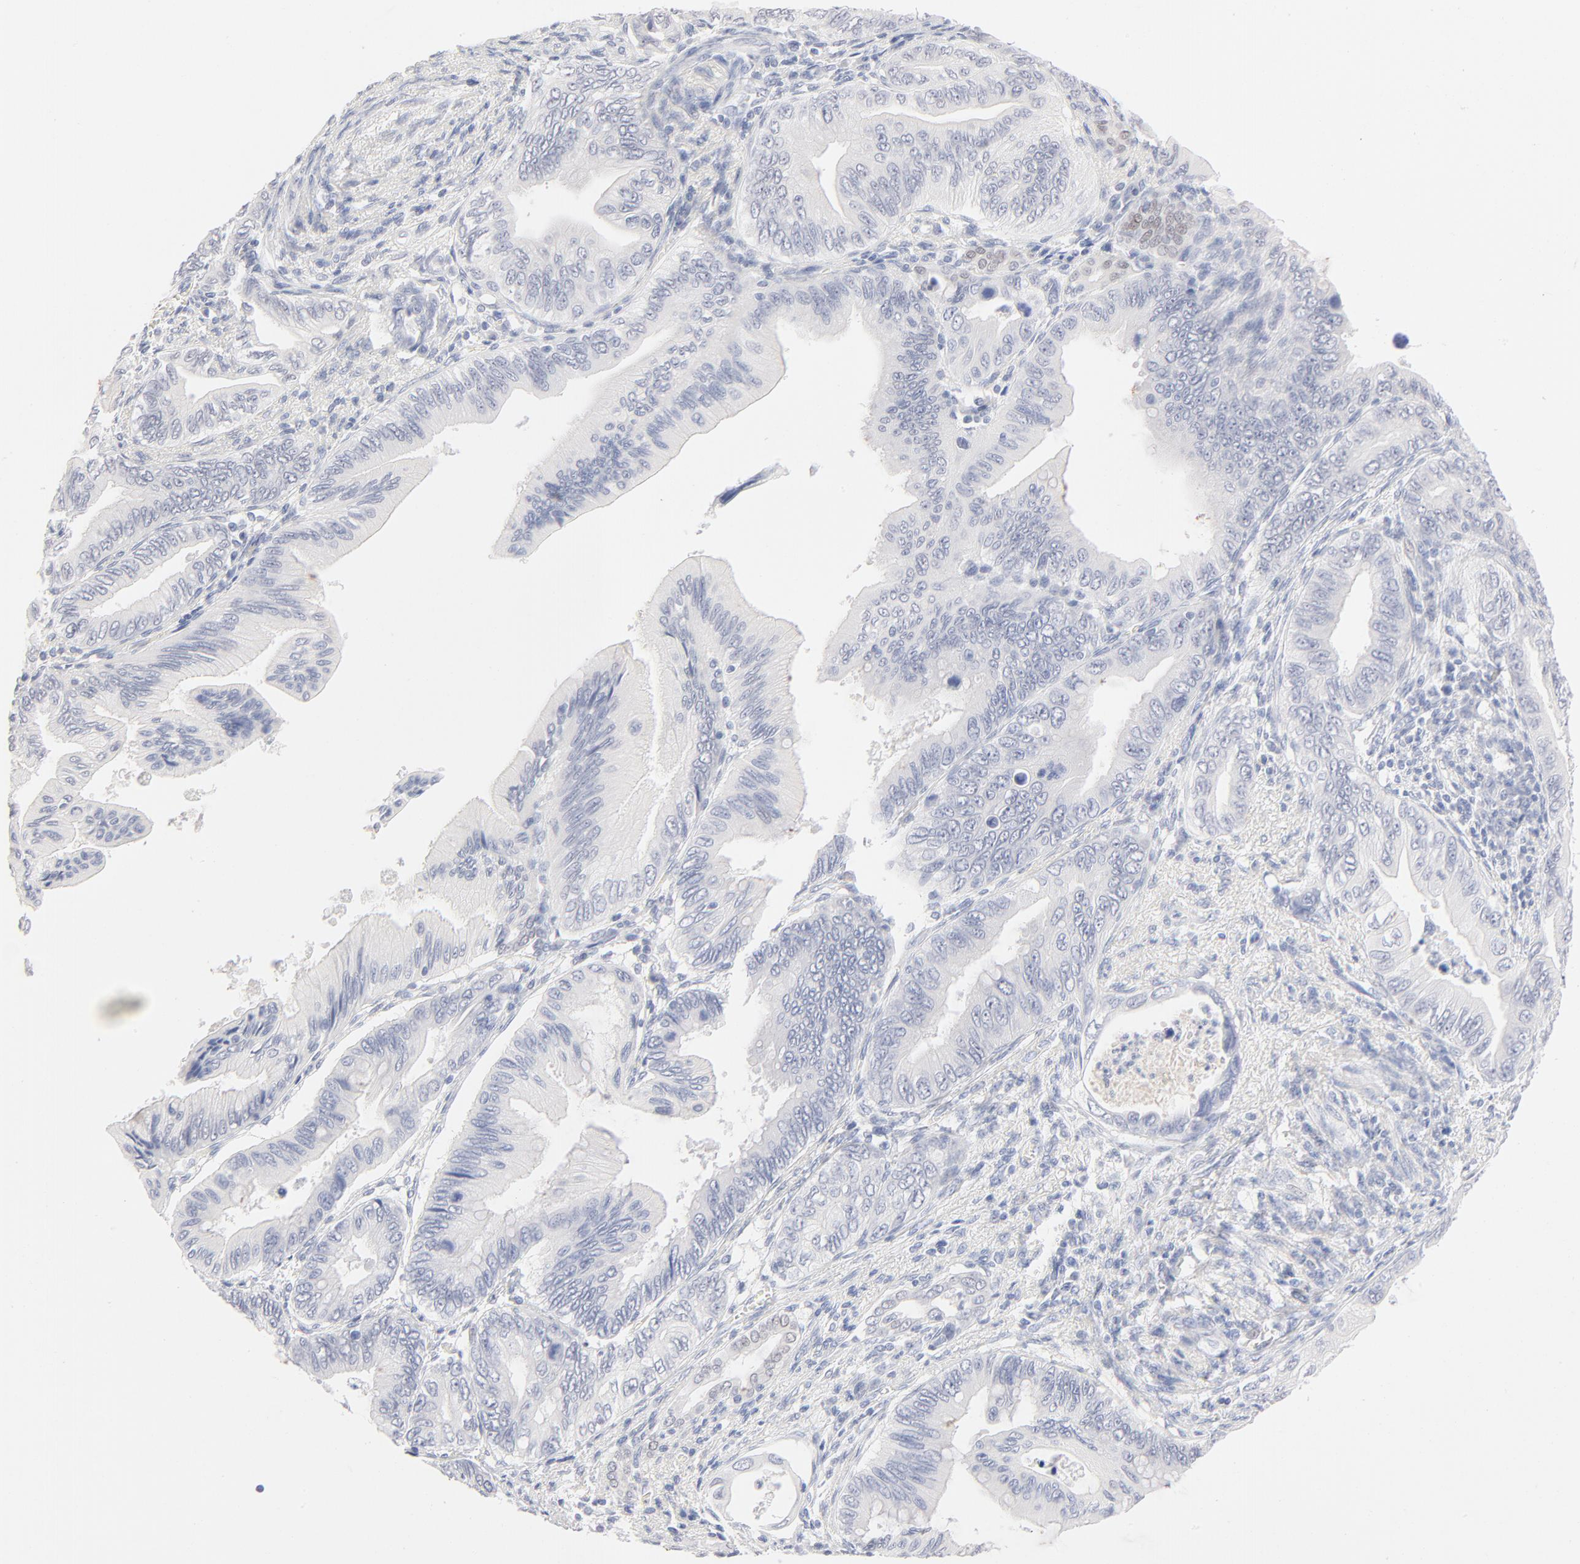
{"staining": {"intensity": "weak", "quantity": "<25%", "location": "nuclear"}, "tissue": "pancreatic cancer", "cell_type": "Tumor cells", "image_type": "cancer", "snomed": [{"axis": "morphology", "description": "Adenocarcinoma, NOS"}, {"axis": "topography", "description": "Pancreas"}], "caption": "The immunohistochemistry histopathology image has no significant staining in tumor cells of pancreatic cancer (adenocarcinoma) tissue.", "gene": "ONECUT1", "patient": {"sex": "female", "age": 66}}